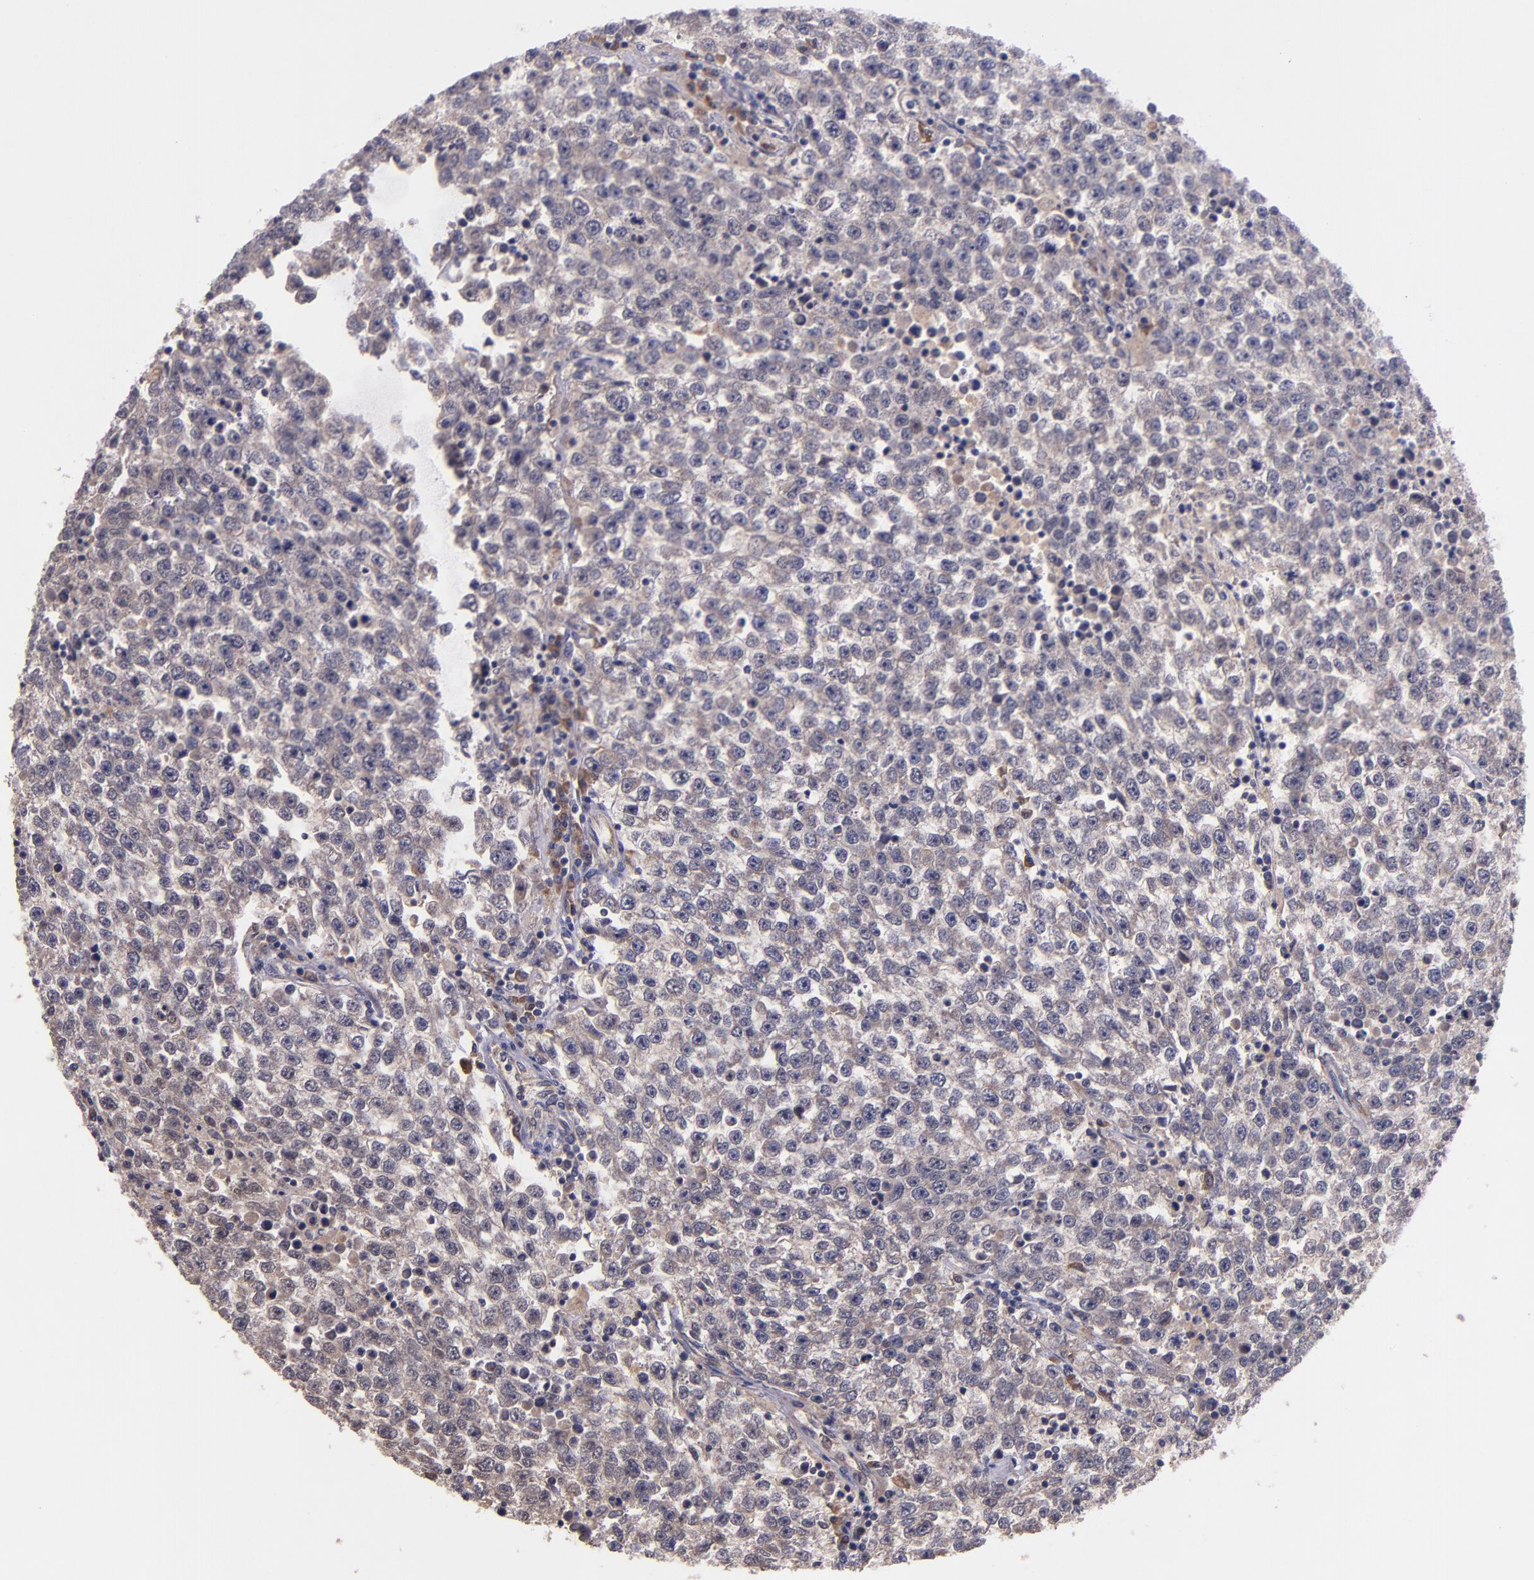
{"staining": {"intensity": "weak", "quantity": ">75%", "location": "cytoplasmic/membranous"}, "tissue": "testis cancer", "cell_type": "Tumor cells", "image_type": "cancer", "snomed": [{"axis": "morphology", "description": "Seminoma, NOS"}, {"axis": "topography", "description": "Testis"}], "caption": "Tumor cells display low levels of weak cytoplasmic/membranous staining in approximately >75% of cells in testis seminoma.", "gene": "PRAF2", "patient": {"sex": "male", "age": 36}}